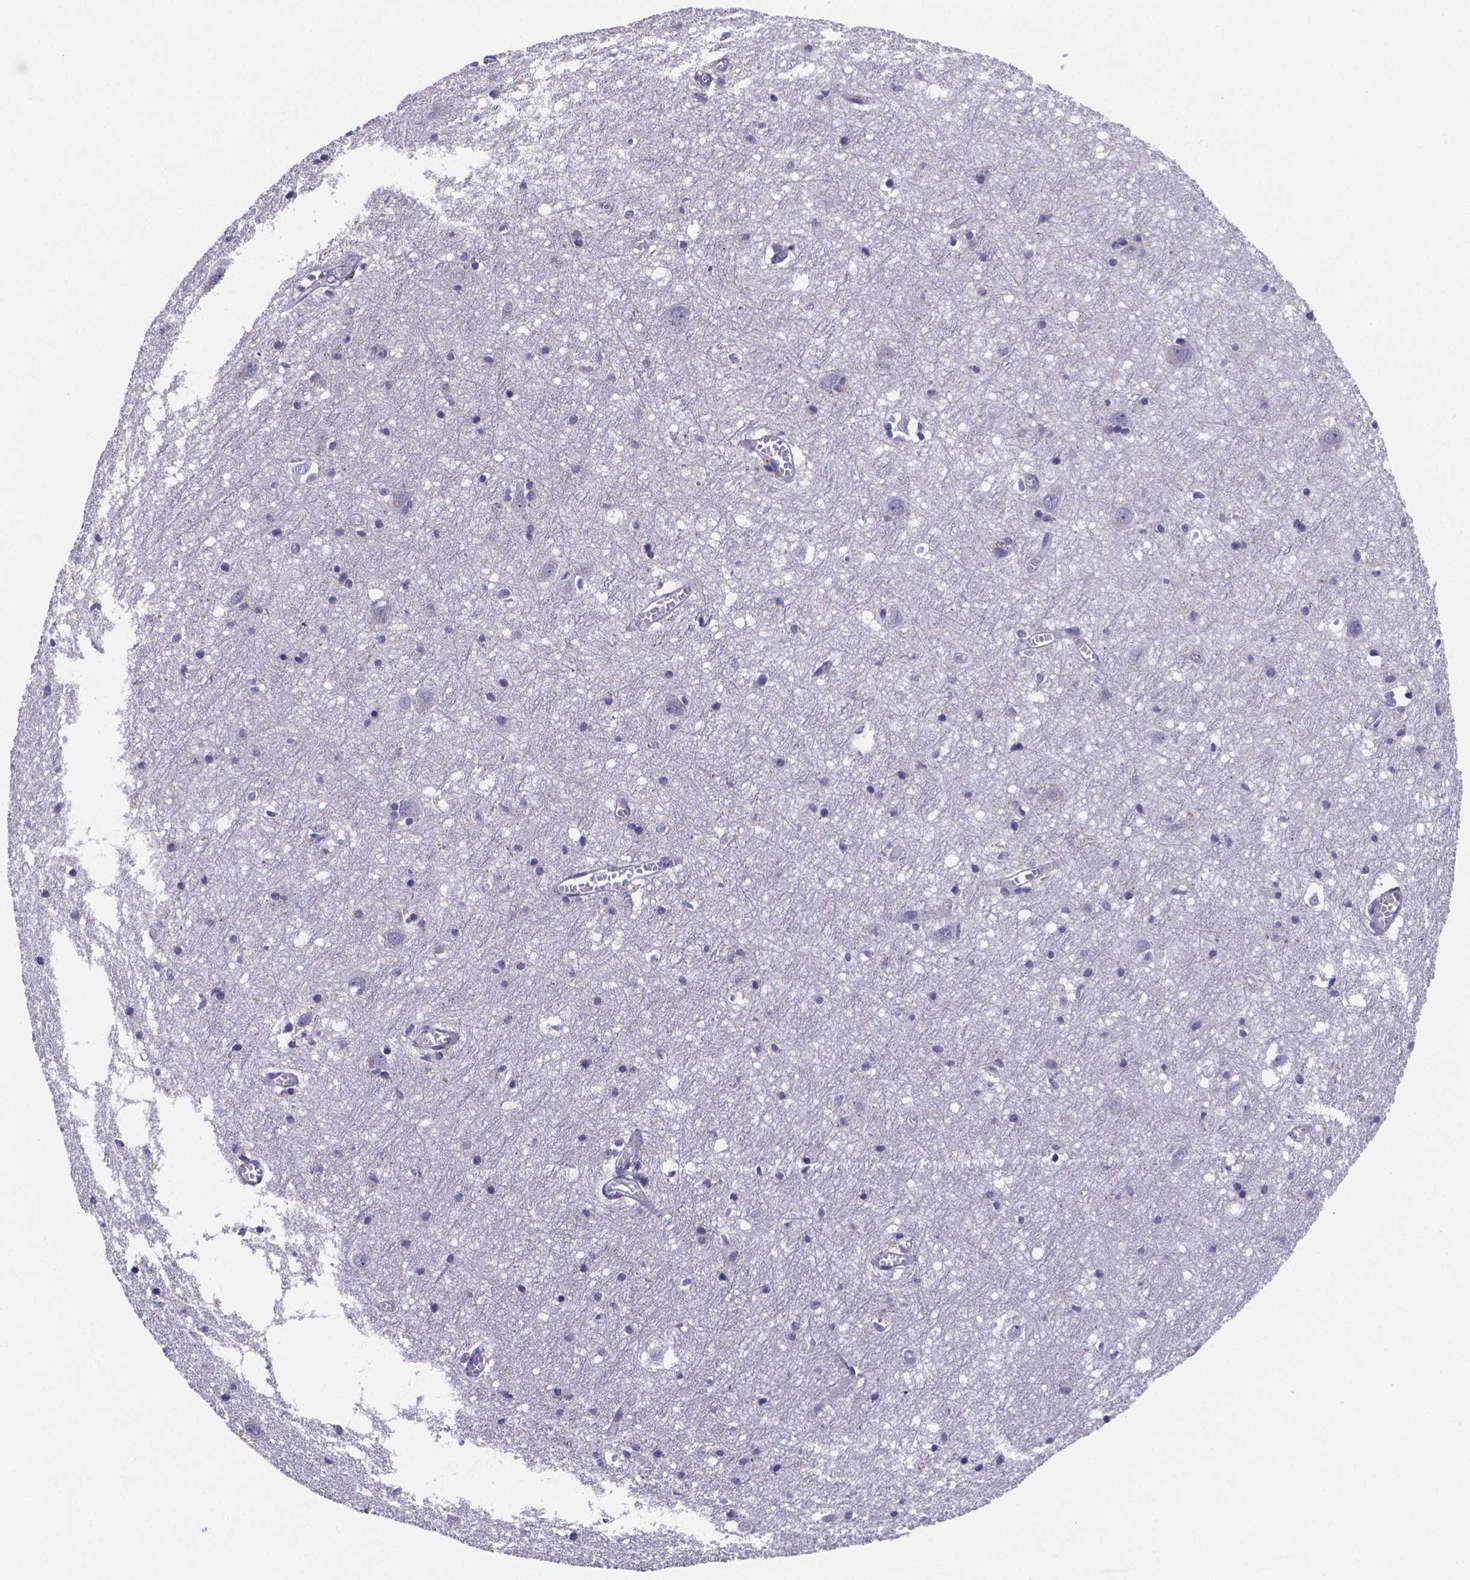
{"staining": {"intensity": "negative", "quantity": "none", "location": "none"}, "tissue": "cerebral cortex", "cell_type": "Endothelial cells", "image_type": "normal", "snomed": [{"axis": "morphology", "description": "Normal tissue, NOS"}, {"axis": "topography", "description": "Cerebral cortex"}], "caption": "The image reveals no staining of endothelial cells in unremarkable cerebral cortex. Brightfield microscopy of IHC stained with DAB (brown) and hematoxylin (blue), captured at high magnification.", "gene": "SFRP4", "patient": {"sex": "male", "age": 70}}